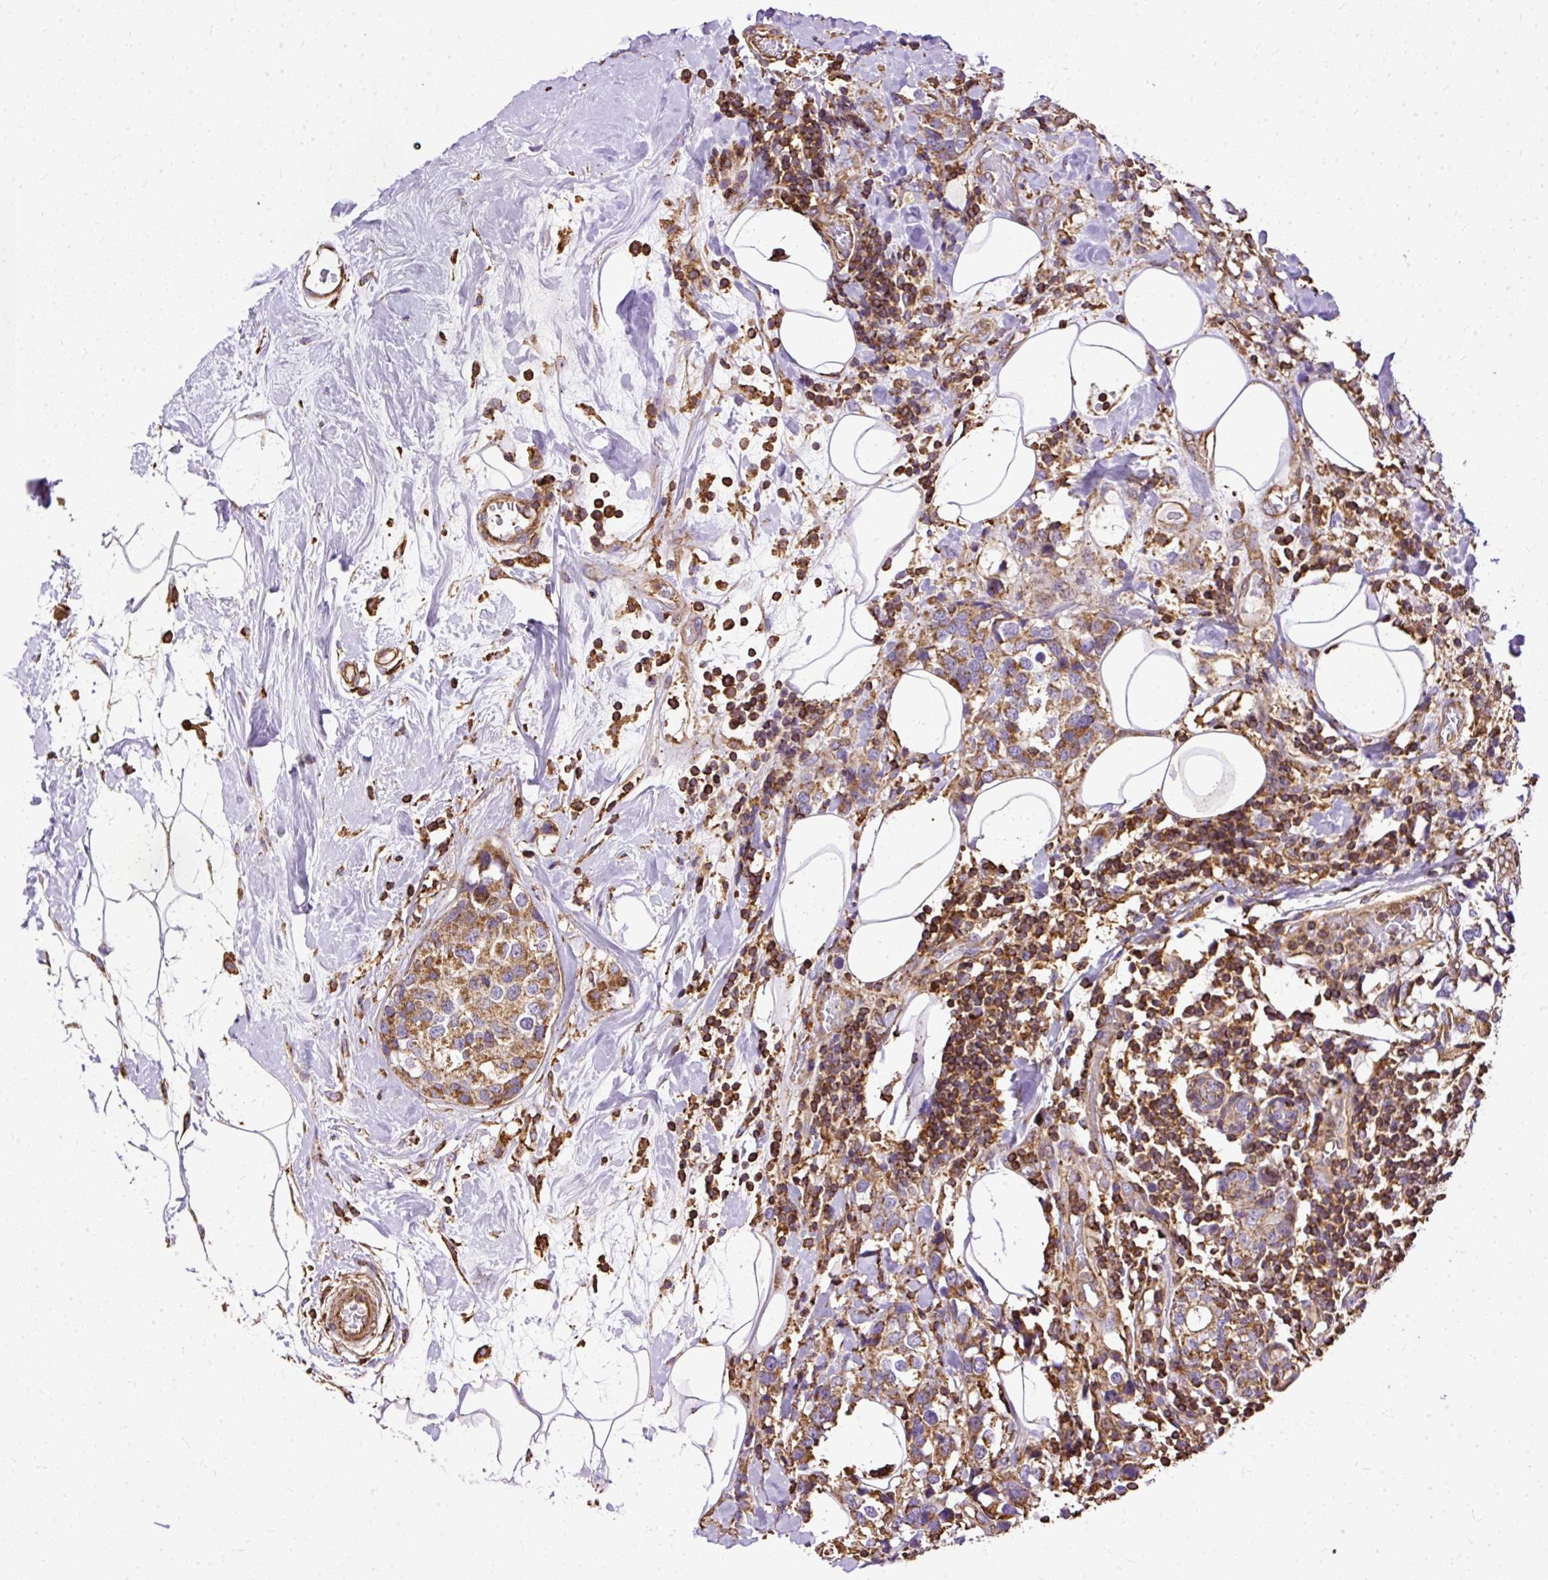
{"staining": {"intensity": "moderate", "quantity": ">75%", "location": "cytoplasmic/membranous"}, "tissue": "breast cancer", "cell_type": "Tumor cells", "image_type": "cancer", "snomed": [{"axis": "morphology", "description": "Lobular carcinoma"}, {"axis": "topography", "description": "Breast"}], "caption": "Human breast cancer stained for a protein (brown) displays moderate cytoplasmic/membranous positive positivity in about >75% of tumor cells.", "gene": "KLHL11", "patient": {"sex": "female", "age": 59}}